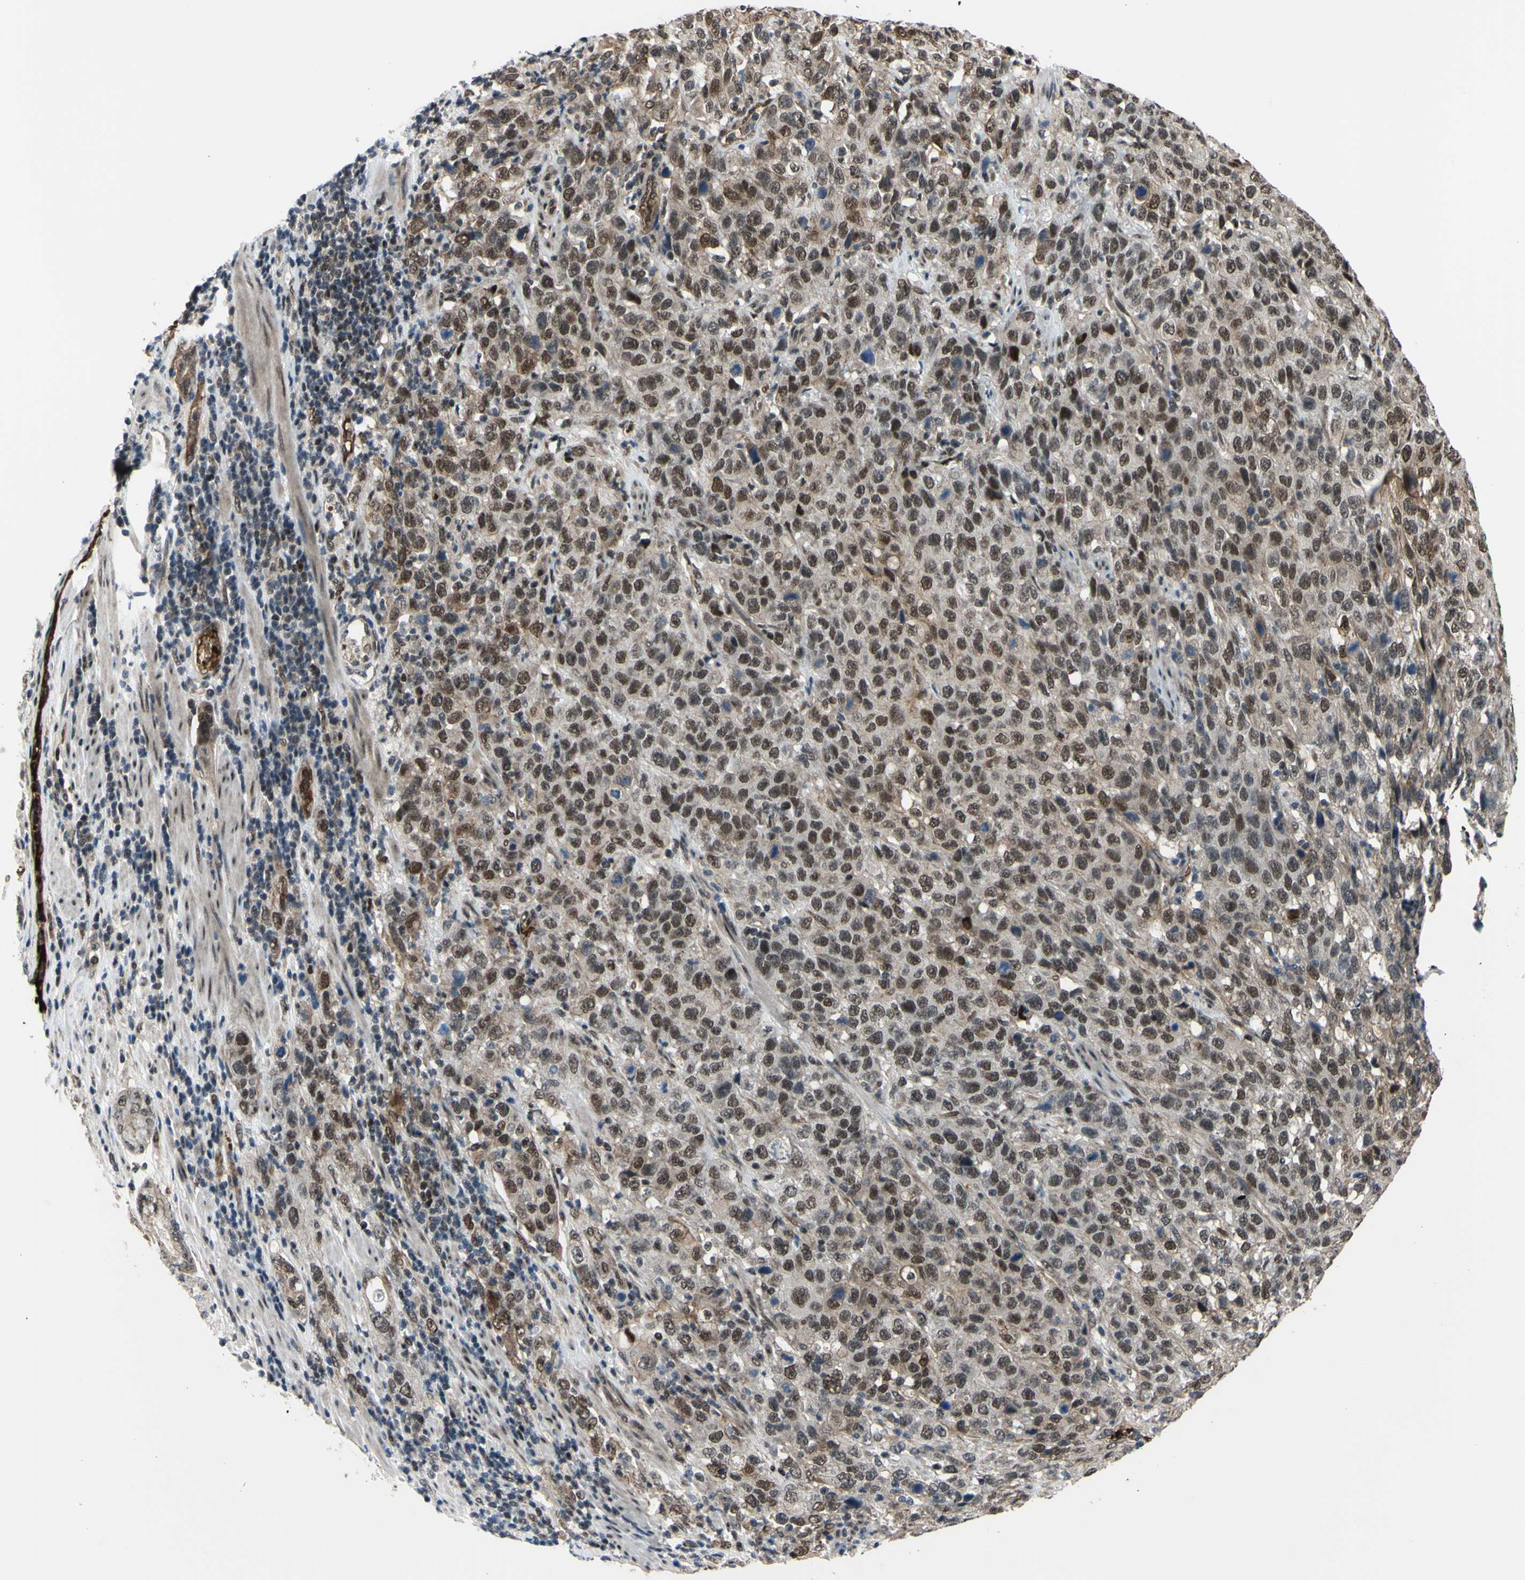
{"staining": {"intensity": "moderate", "quantity": ">75%", "location": "nuclear"}, "tissue": "stomach cancer", "cell_type": "Tumor cells", "image_type": "cancer", "snomed": [{"axis": "morphology", "description": "Normal tissue, NOS"}, {"axis": "morphology", "description": "Adenocarcinoma, NOS"}, {"axis": "topography", "description": "Stomach"}], "caption": "Immunohistochemistry (IHC) staining of stomach cancer, which reveals medium levels of moderate nuclear staining in approximately >75% of tumor cells indicating moderate nuclear protein staining. The staining was performed using DAB (3,3'-diaminobenzidine) (brown) for protein detection and nuclei were counterstained in hematoxylin (blue).", "gene": "THAP12", "patient": {"sex": "male", "age": 48}}